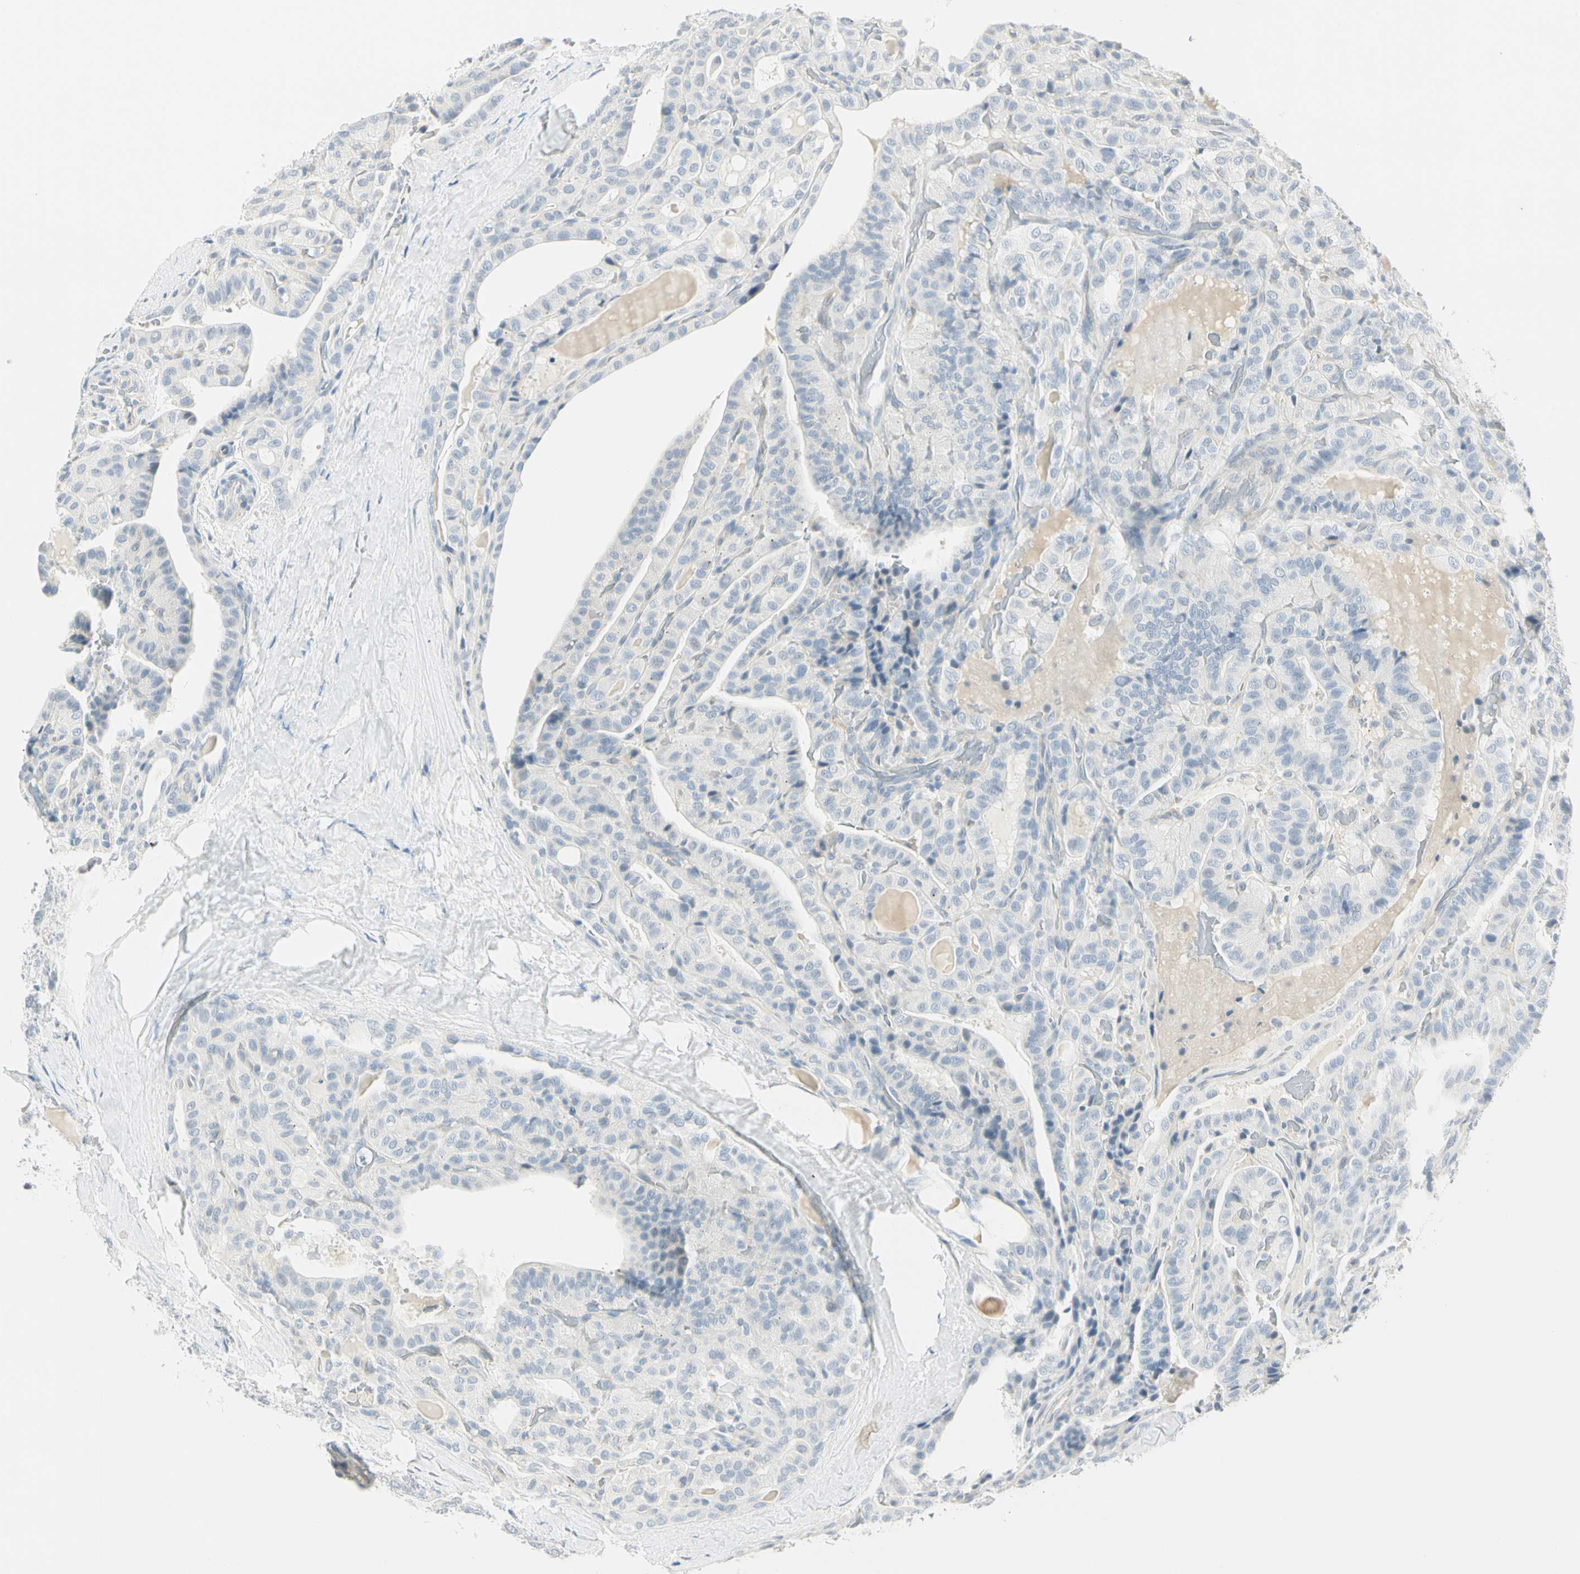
{"staining": {"intensity": "negative", "quantity": "none", "location": "none"}, "tissue": "thyroid cancer", "cell_type": "Tumor cells", "image_type": "cancer", "snomed": [{"axis": "morphology", "description": "Papillary adenocarcinoma, NOS"}, {"axis": "topography", "description": "Thyroid gland"}], "caption": "IHC of papillary adenocarcinoma (thyroid) shows no staining in tumor cells. (Stains: DAB immunohistochemistry with hematoxylin counter stain, Microscopy: brightfield microscopy at high magnification).", "gene": "MLLT10", "patient": {"sex": "male", "age": 77}}